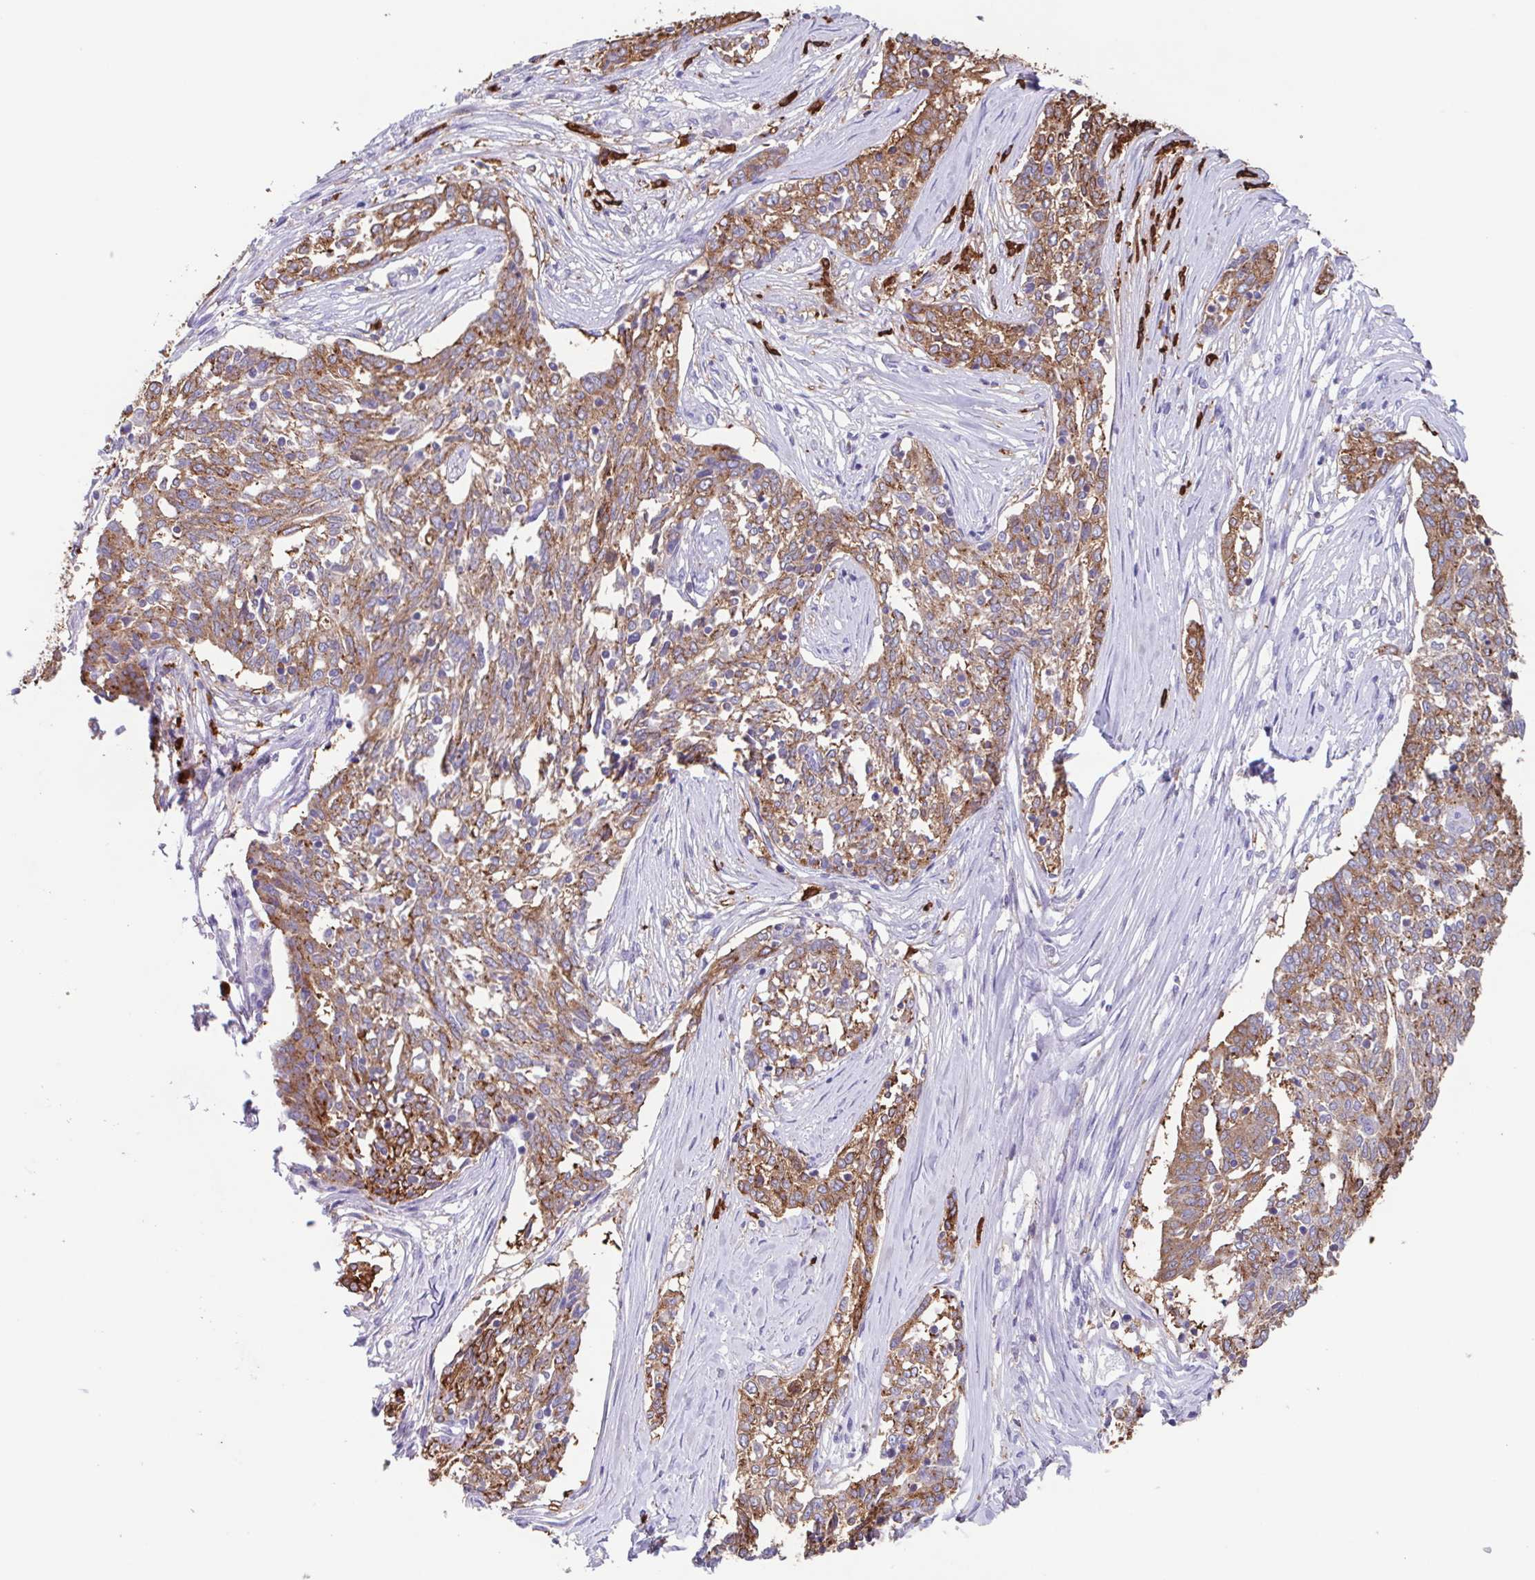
{"staining": {"intensity": "moderate", "quantity": ">75%", "location": "cytoplasmic/membranous"}, "tissue": "ovarian cancer", "cell_type": "Tumor cells", "image_type": "cancer", "snomed": [{"axis": "morphology", "description": "Cystadenocarcinoma, serous, NOS"}, {"axis": "topography", "description": "Ovary"}], "caption": "High-power microscopy captured an IHC image of ovarian cancer (serous cystadenocarcinoma), revealing moderate cytoplasmic/membranous positivity in about >75% of tumor cells.", "gene": "TPD52", "patient": {"sex": "female", "age": 67}}